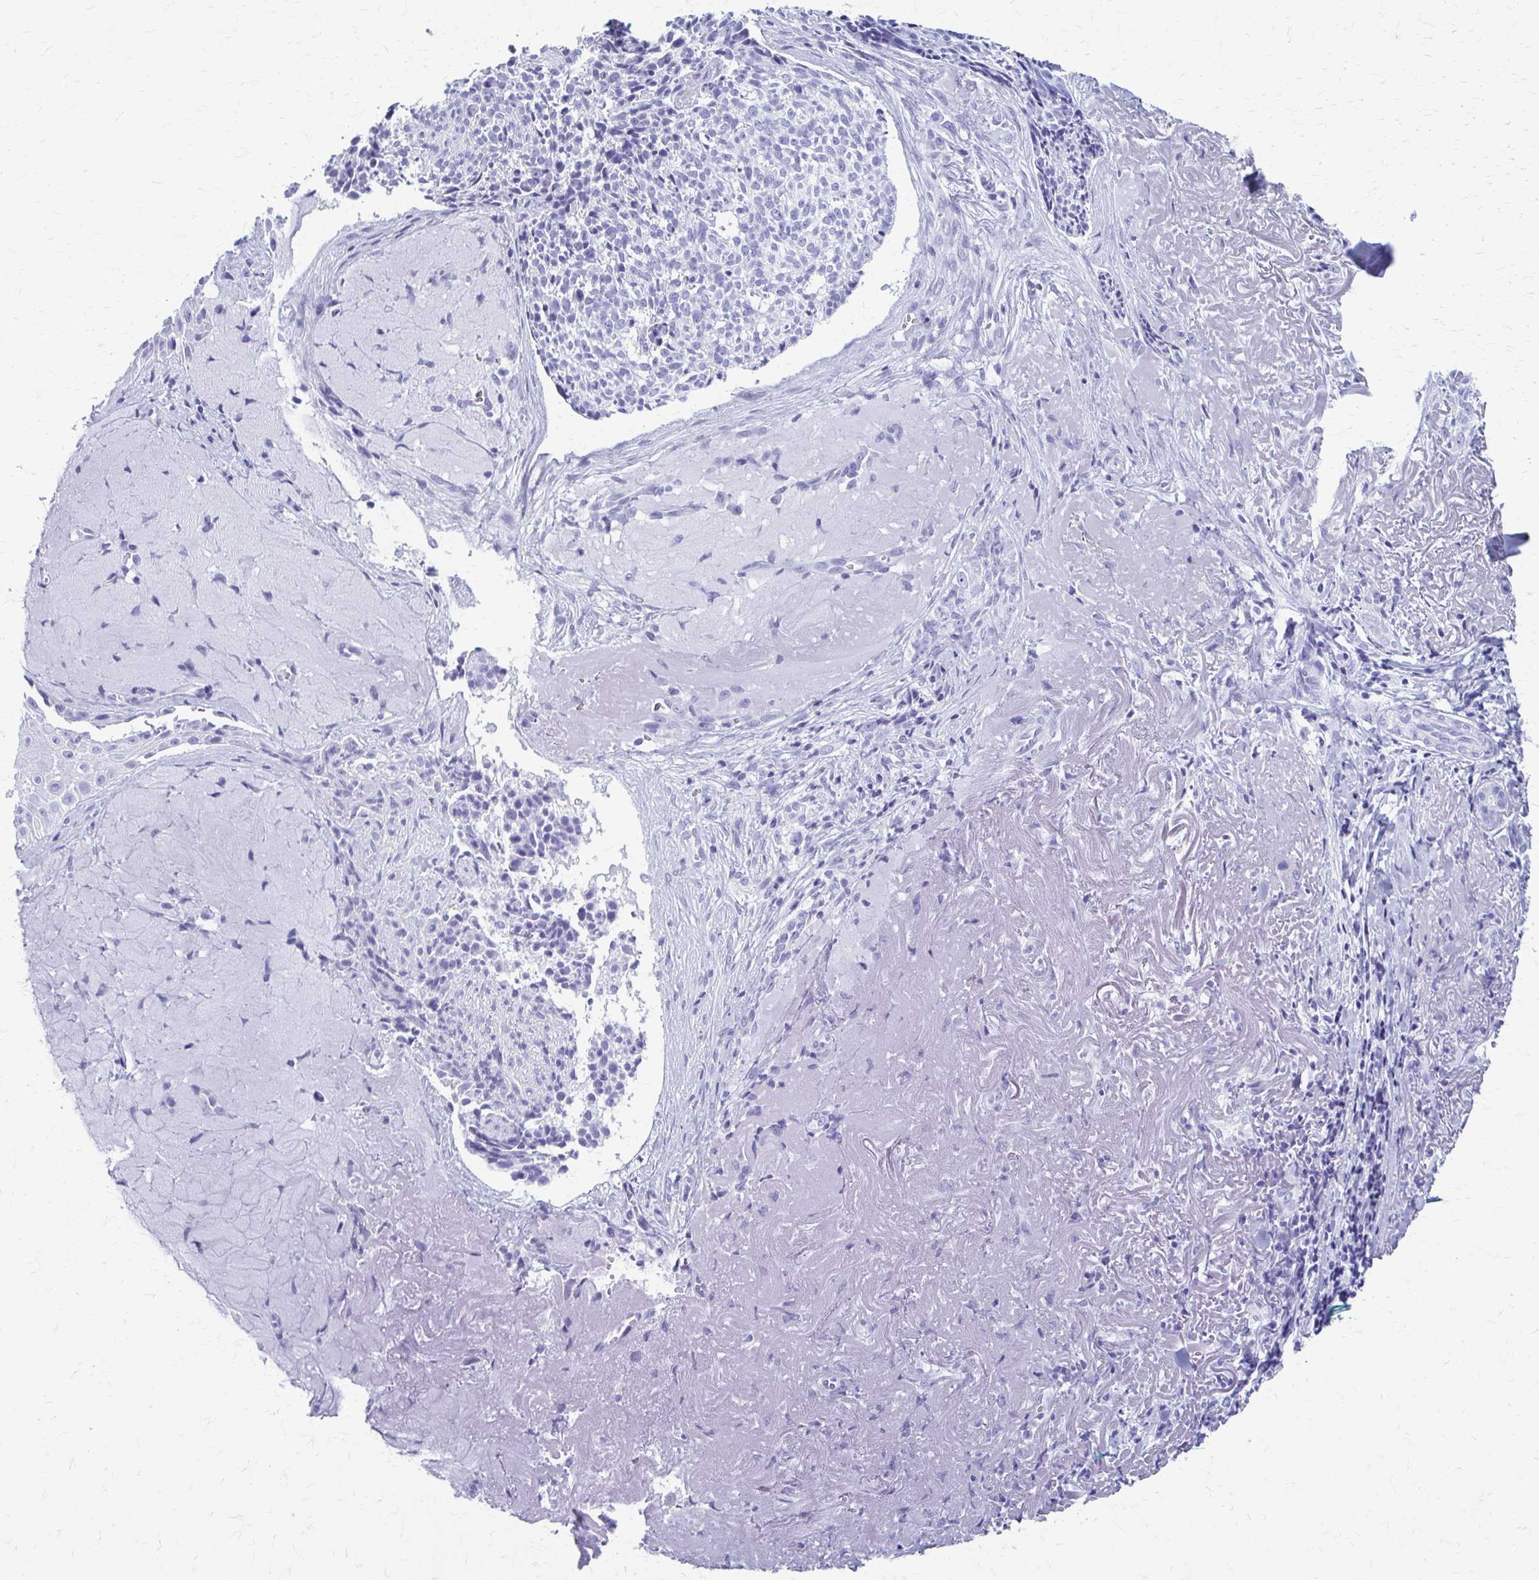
{"staining": {"intensity": "negative", "quantity": "none", "location": "none"}, "tissue": "skin cancer", "cell_type": "Tumor cells", "image_type": "cancer", "snomed": [{"axis": "morphology", "description": "Basal cell carcinoma"}, {"axis": "topography", "description": "Skin"}, {"axis": "topography", "description": "Skin of face"}], "caption": "This is a micrograph of immunohistochemistry staining of skin cancer, which shows no staining in tumor cells. (DAB IHC with hematoxylin counter stain).", "gene": "CELF5", "patient": {"sex": "female", "age": 95}}